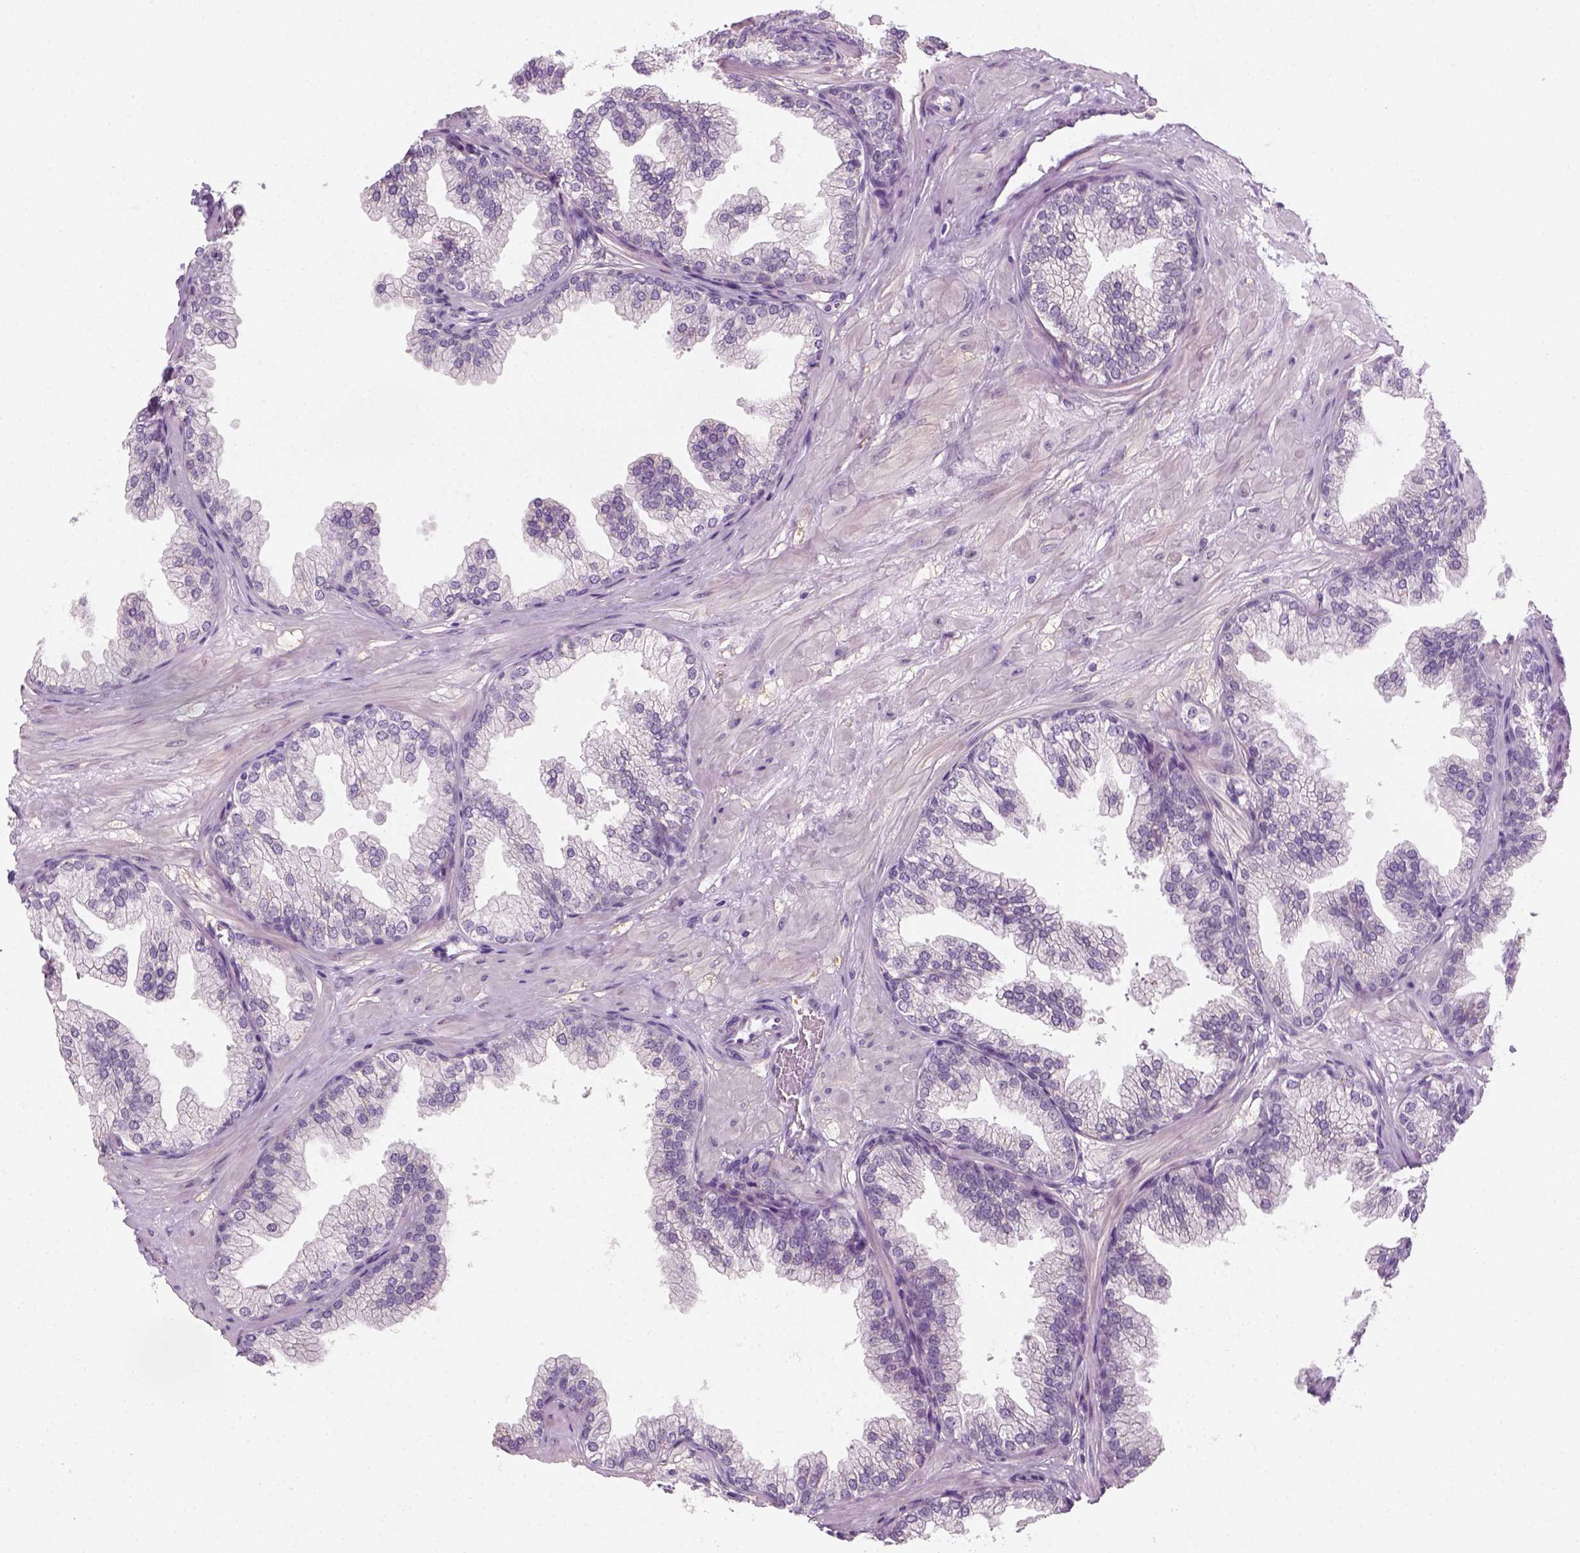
{"staining": {"intensity": "negative", "quantity": "none", "location": "none"}, "tissue": "prostate", "cell_type": "Glandular cells", "image_type": "normal", "snomed": [{"axis": "morphology", "description": "Normal tissue, NOS"}, {"axis": "topography", "description": "Prostate"}], "caption": "Immunohistochemical staining of normal human prostate shows no significant staining in glandular cells.", "gene": "FAM163B", "patient": {"sex": "male", "age": 37}}